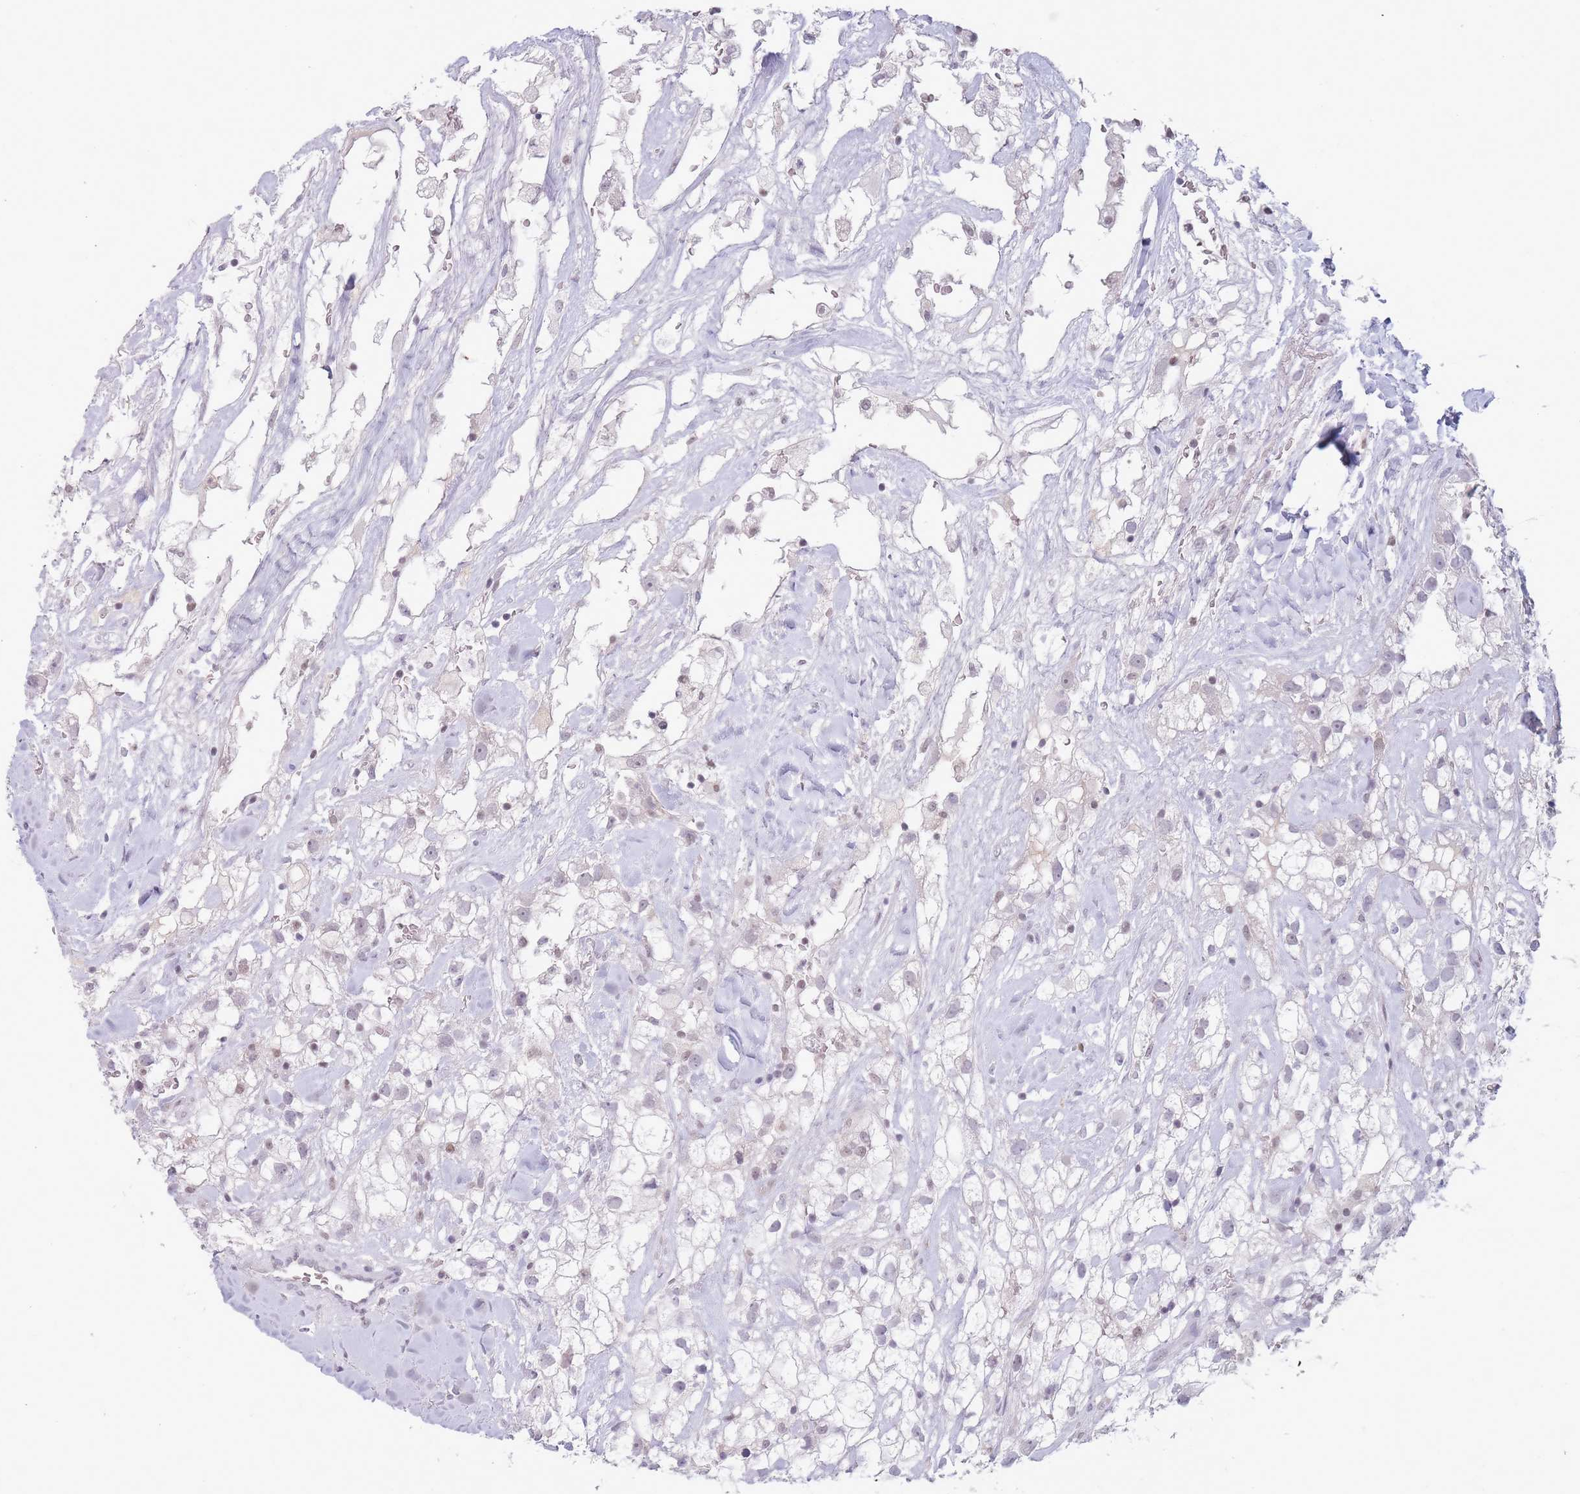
{"staining": {"intensity": "weak", "quantity": "<25%", "location": "nuclear"}, "tissue": "renal cancer", "cell_type": "Tumor cells", "image_type": "cancer", "snomed": [{"axis": "morphology", "description": "Adenocarcinoma, NOS"}, {"axis": "topography", "description": "Kidney"}], "caption": "Tumor cells are negative for protein expression in human adenocarcinoma (renal).", "gene": "ARID3B", "patient": {"sex": "male", "age": 59}}